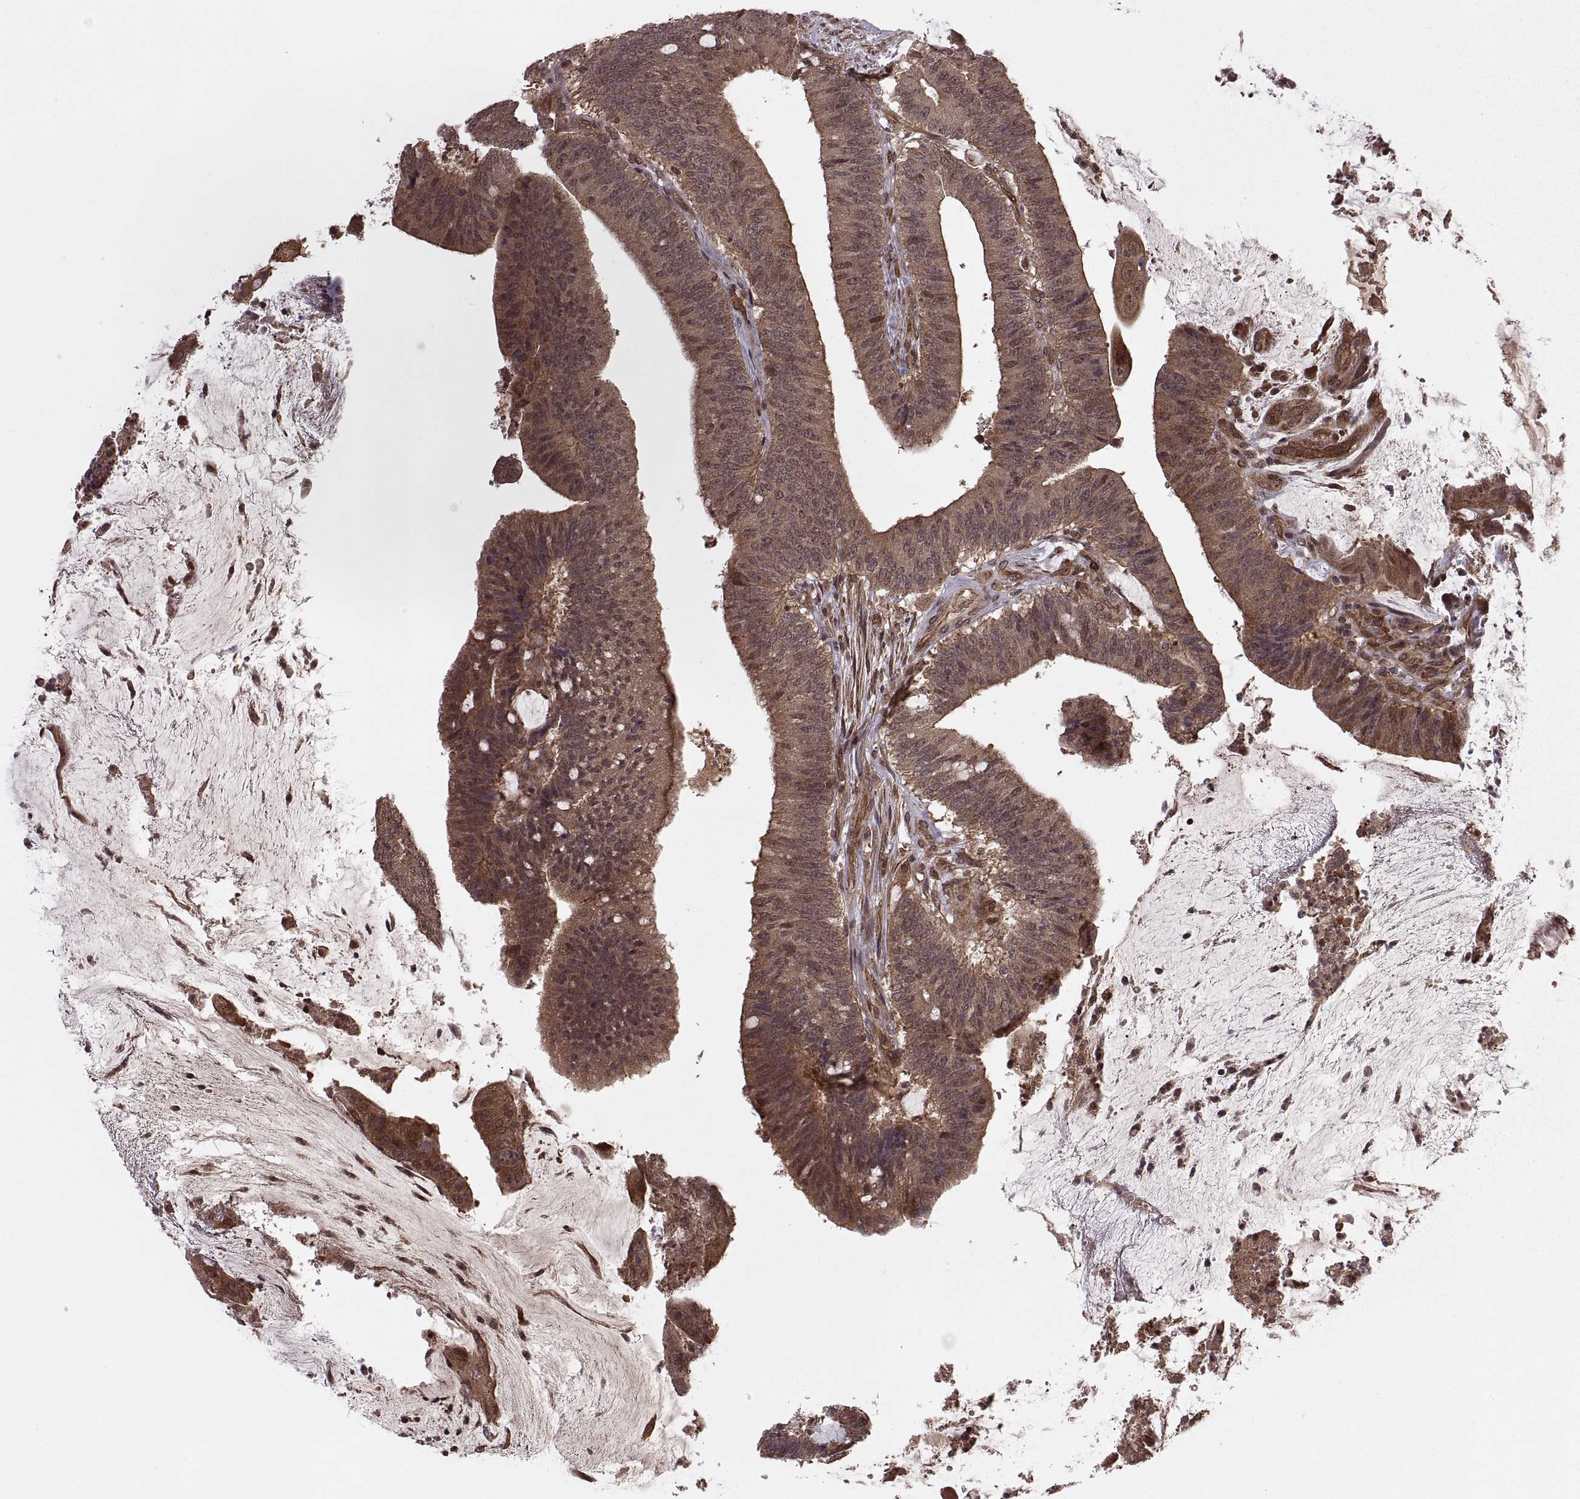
{"staining": {"intensity": "strong", "quantity": ">75%", "location": "cytoplasmic/membranous"}, "tissue": "colorectal cancer", "cell_type": "Tumor cells", "image_type": "cancer", "snomed": [{"axis": "morphology", "description": "Adenocarcinoma, NOS"}, {"axis": "topography", "description": "Colon"}], "caption": "Immunohistochemistry (IHC) histopathology image of neoplastic tissue: human colorectal cancer (adenocarcinoma) stained using immunohistochemistry exhibits high levels of strong protein expression localized specifically in the cytoplasmic/membranous of tumor cells, appearing as a cytoplasmic/membranous brown color.", "gene": "DEDD", "patient": {"sex": "female", "age": 43}}